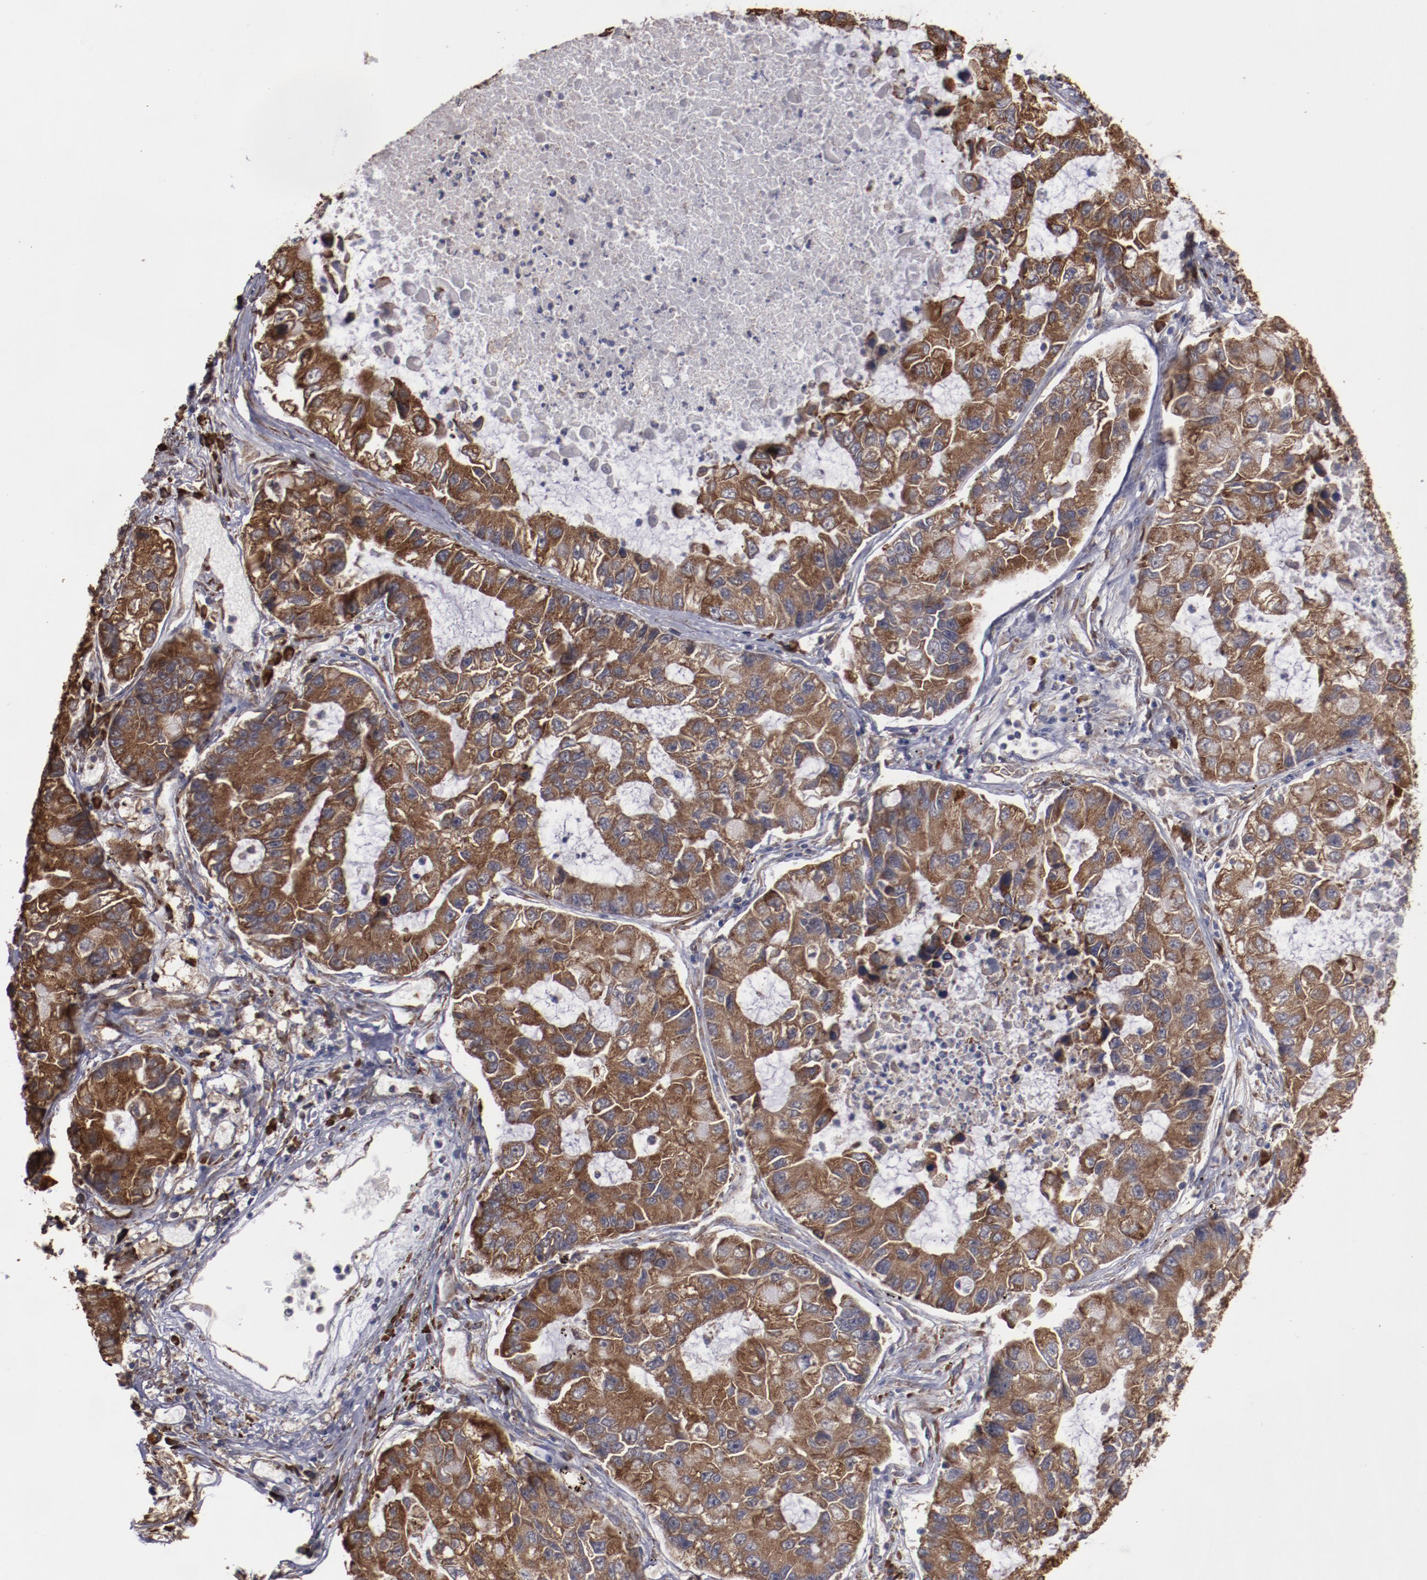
{"staining": {"intensity": "strong", "quantity": ">75%", "location": "cytoplasmic/membranous"}, "tissue": "lung cancer", "cell_type": "Tumor cells", "image_type": "cancer", "snomed": [{"axis": "morphology", "description": "Adenocarcinoma, NOS"}, {"axis": "topography", "description": "Lung"}], "caption": "Protein positivity by immunohistochemistry (IHC) exhibits strong cytoplasmic/membranous expression in approximately >75% of tumor cells in adenocarcinoma (lung).", "gene": "RPS4Y1", "patient": {"sex": "female", "age": 51}}